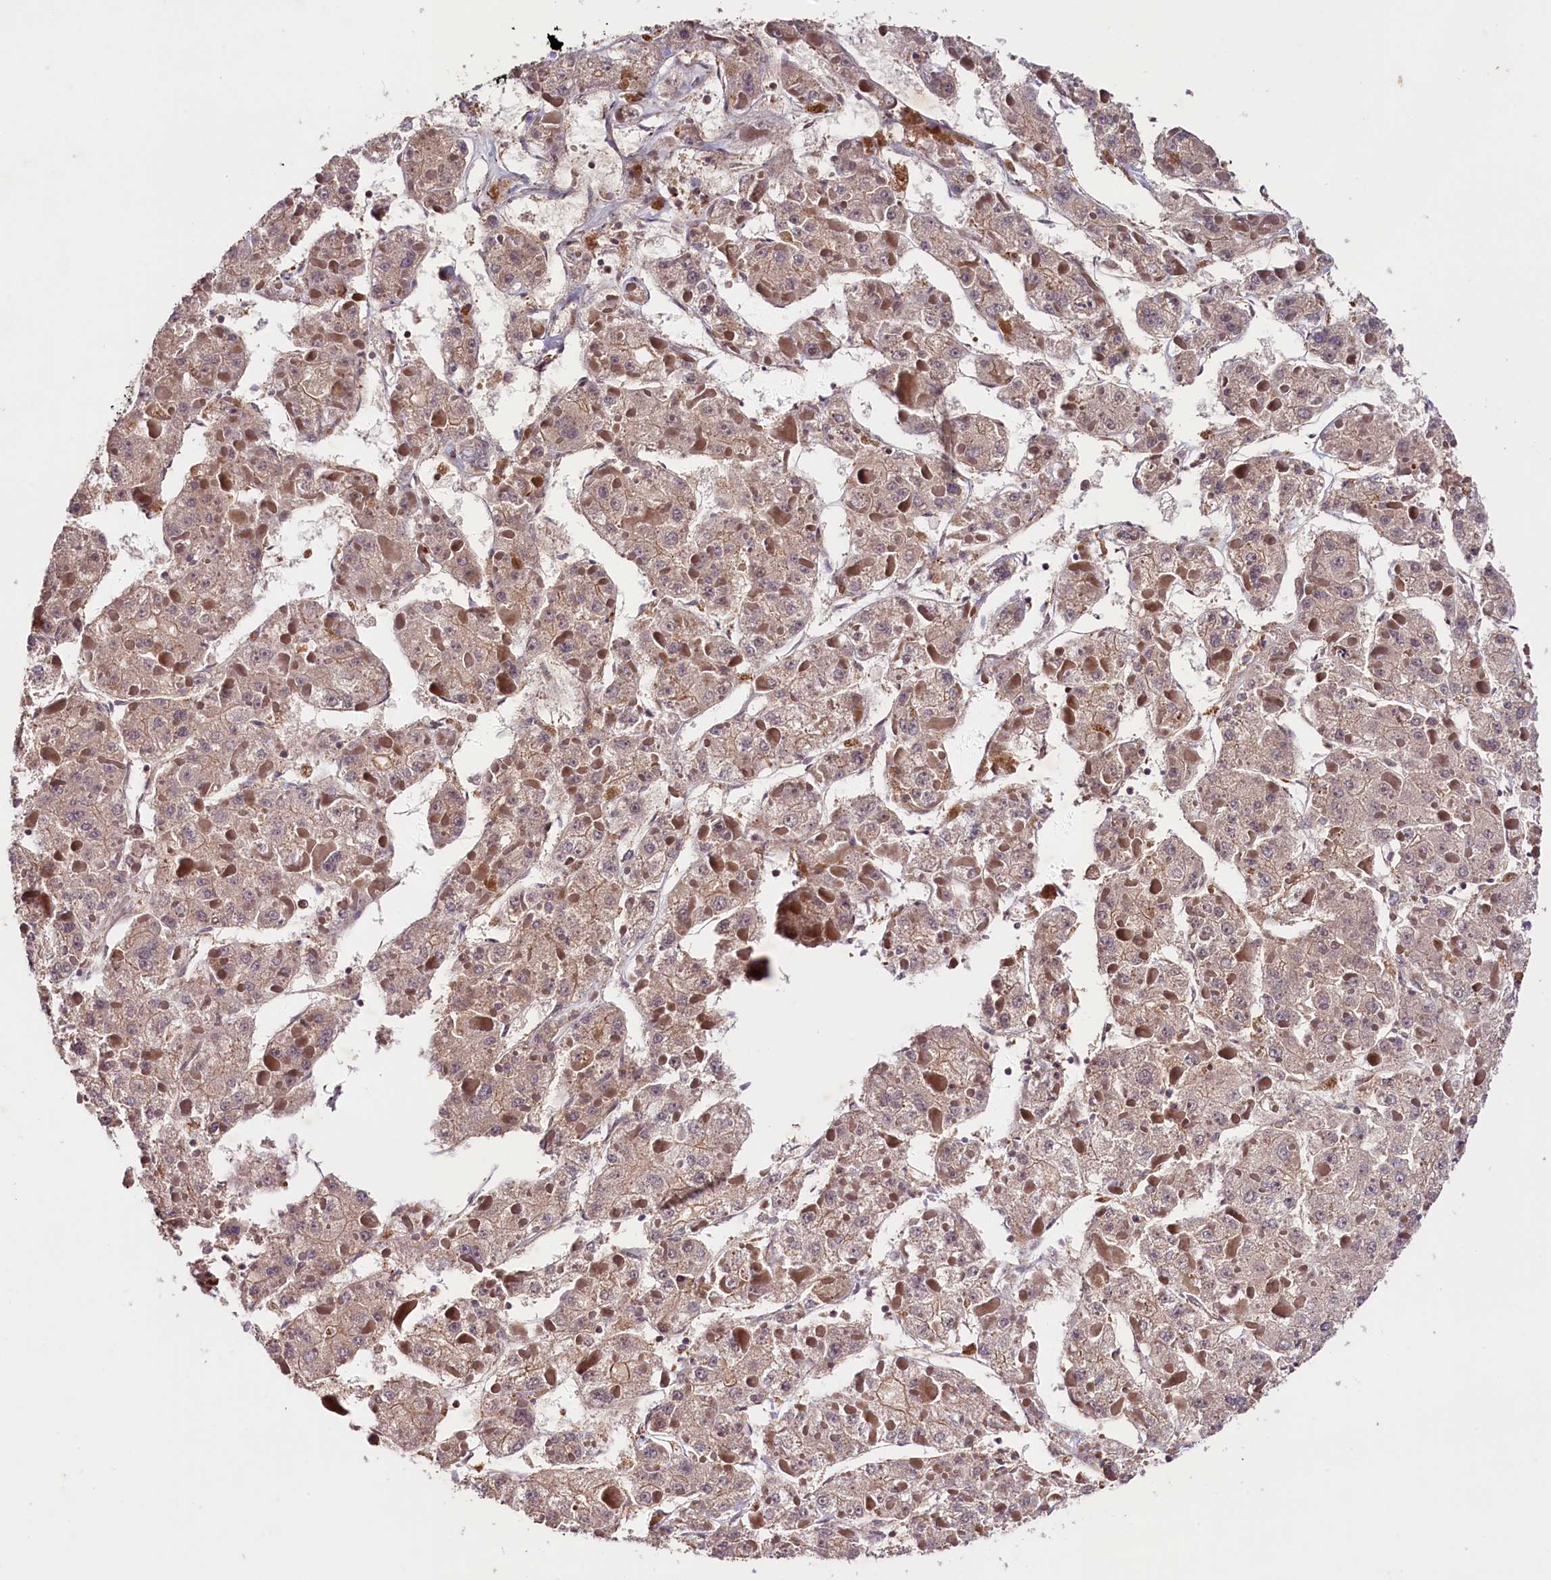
{"staining": {"intensity": "weak", "quantity": "25%-75%", "location": "cytoplasmic/membranous"}, "tissue": "liver cancer", "cell_type": "Tumor cells", "image_type": "cancer", "snomed": [{"axis": "morphology", "description": "Carcinoma, Hepatocellular, NOS"}, {"axis": "topography", "description": "Liver"}], "caption": "Brown immunohistochemical staining in liver hepatocellular carcinoma displays weak cytoplasmic/membranous positivity in approximately 25%-75% of tumor cells. (Stains: DAB in brown, nuclei in blue, Microscopy: brightfield microscopy at high magnification).", "gene": "CACNA1H", "patient": {"sex": "female", "age": 73}}